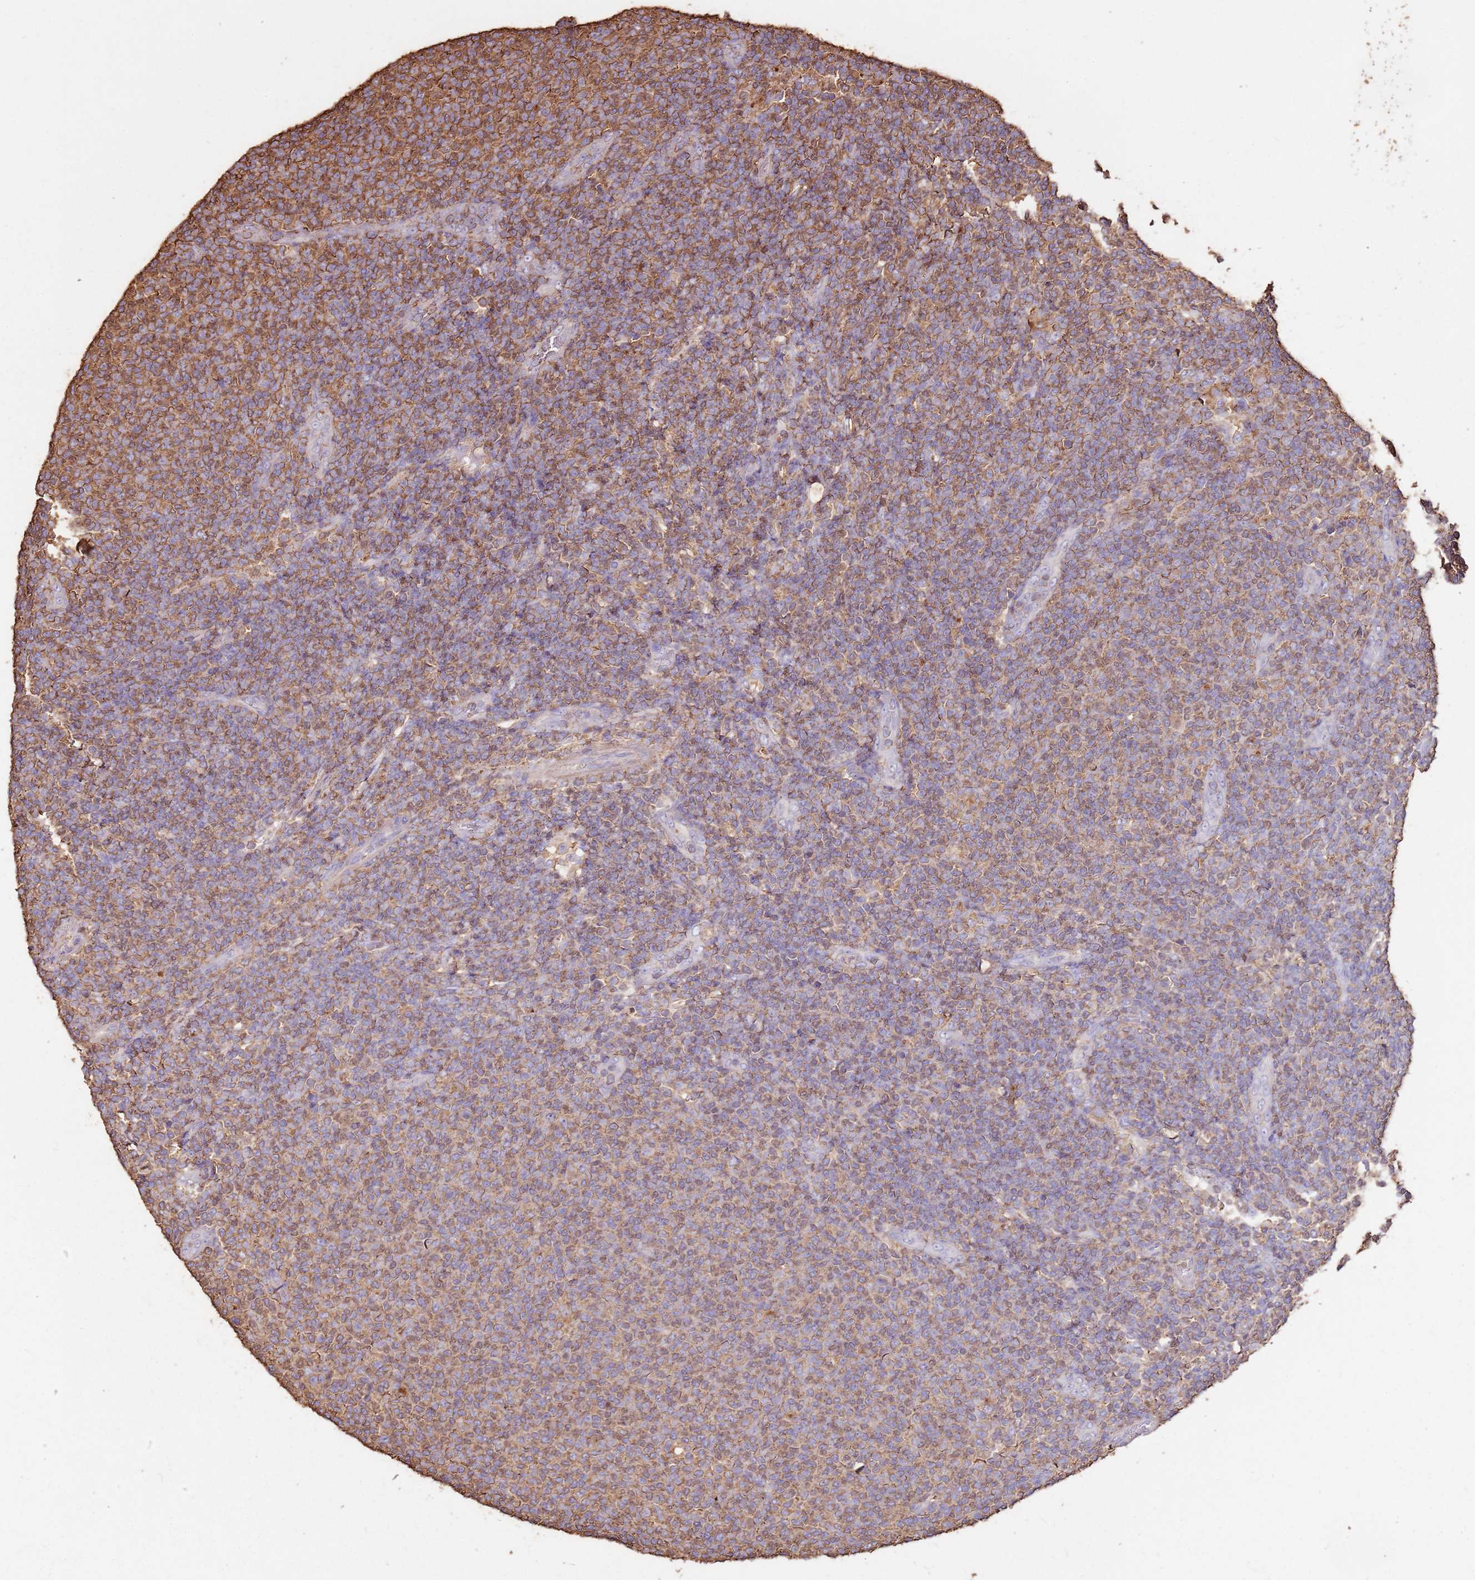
{"staining": {"intensity": "moderate", "quantity": ">75%", "location": "cytoplasmic/membranous"}, "tissue": "lymphoma", "cell_type": "Tumor cells", "image_type": "cancer", "snomed": [{"axis": "morphology", "description": "Malignant lymphoma, non-Hodgkin's type, Low grade"}, {"axis": "topography", "description": "Lymph node"}], "caption": "DAB (3,3'-diaminobenzidine) immunohistochemical staining of human low-grade malignant lymphoma, non-Hodgkin's type displays moderate cytoplasmic/membranous protein staining in approximately >75% of tumor cells.", "gene": "ARL10", "patient": {"sex": "male", "age": 66}}